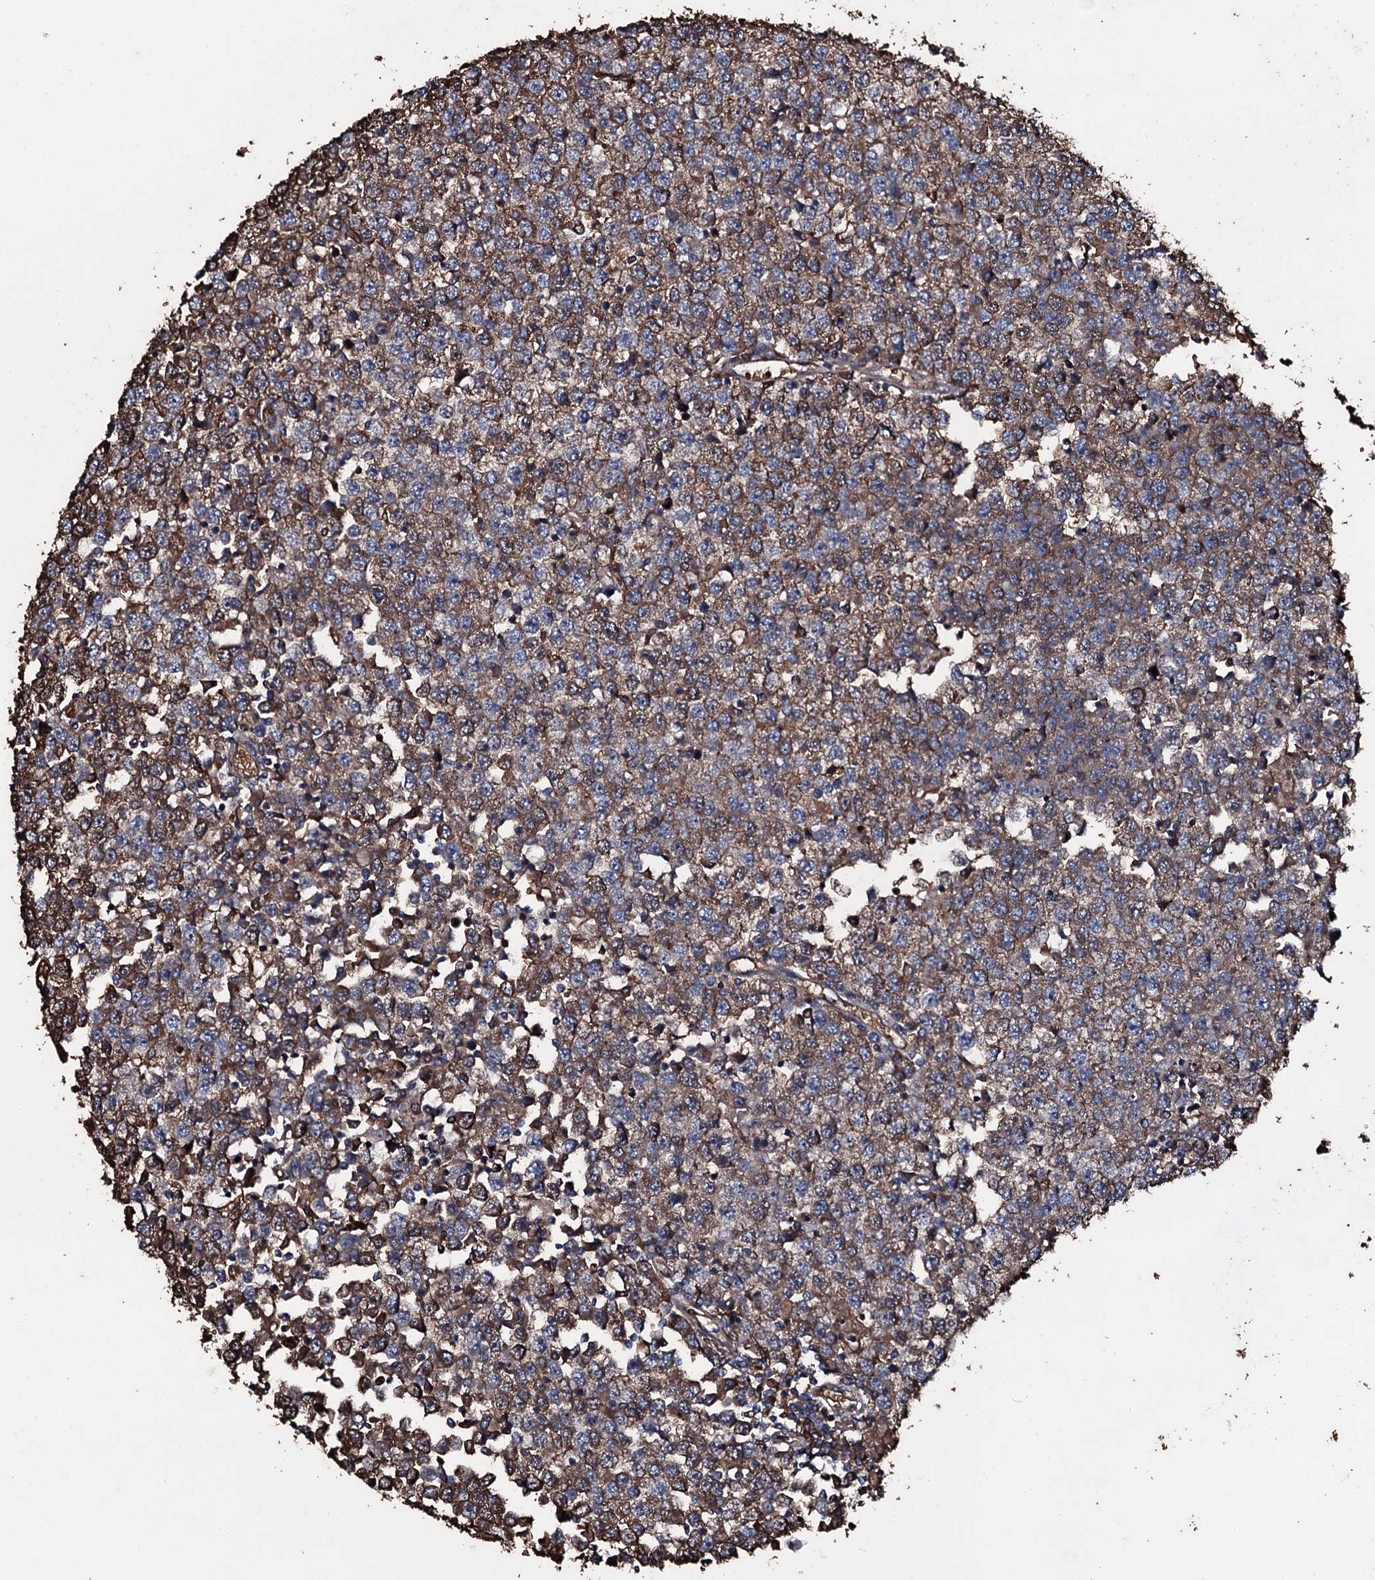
{"staining": {"intensity": "moderate", "quantity": "25%-75%", "location": "cytoplasmic/membranous"}, "tissue": "testis cancer", "cell_type": "Tumor cells", "image_type": "cancer", "snomed": [{"axis": "morphology", "description": "Seminoma, NOS"}, {"axis": "topography", "description": "Testis"}], "caption": "IHC micrograph of testis cancer (seminoma) stained for a protein (brown), which reveals medium levels of moderate cytoplasmic/membranous staining in about 25%-75% of tumor cells.", "gene": "ZSWIM8", "patient": {"sex": "male", "age": 65}}